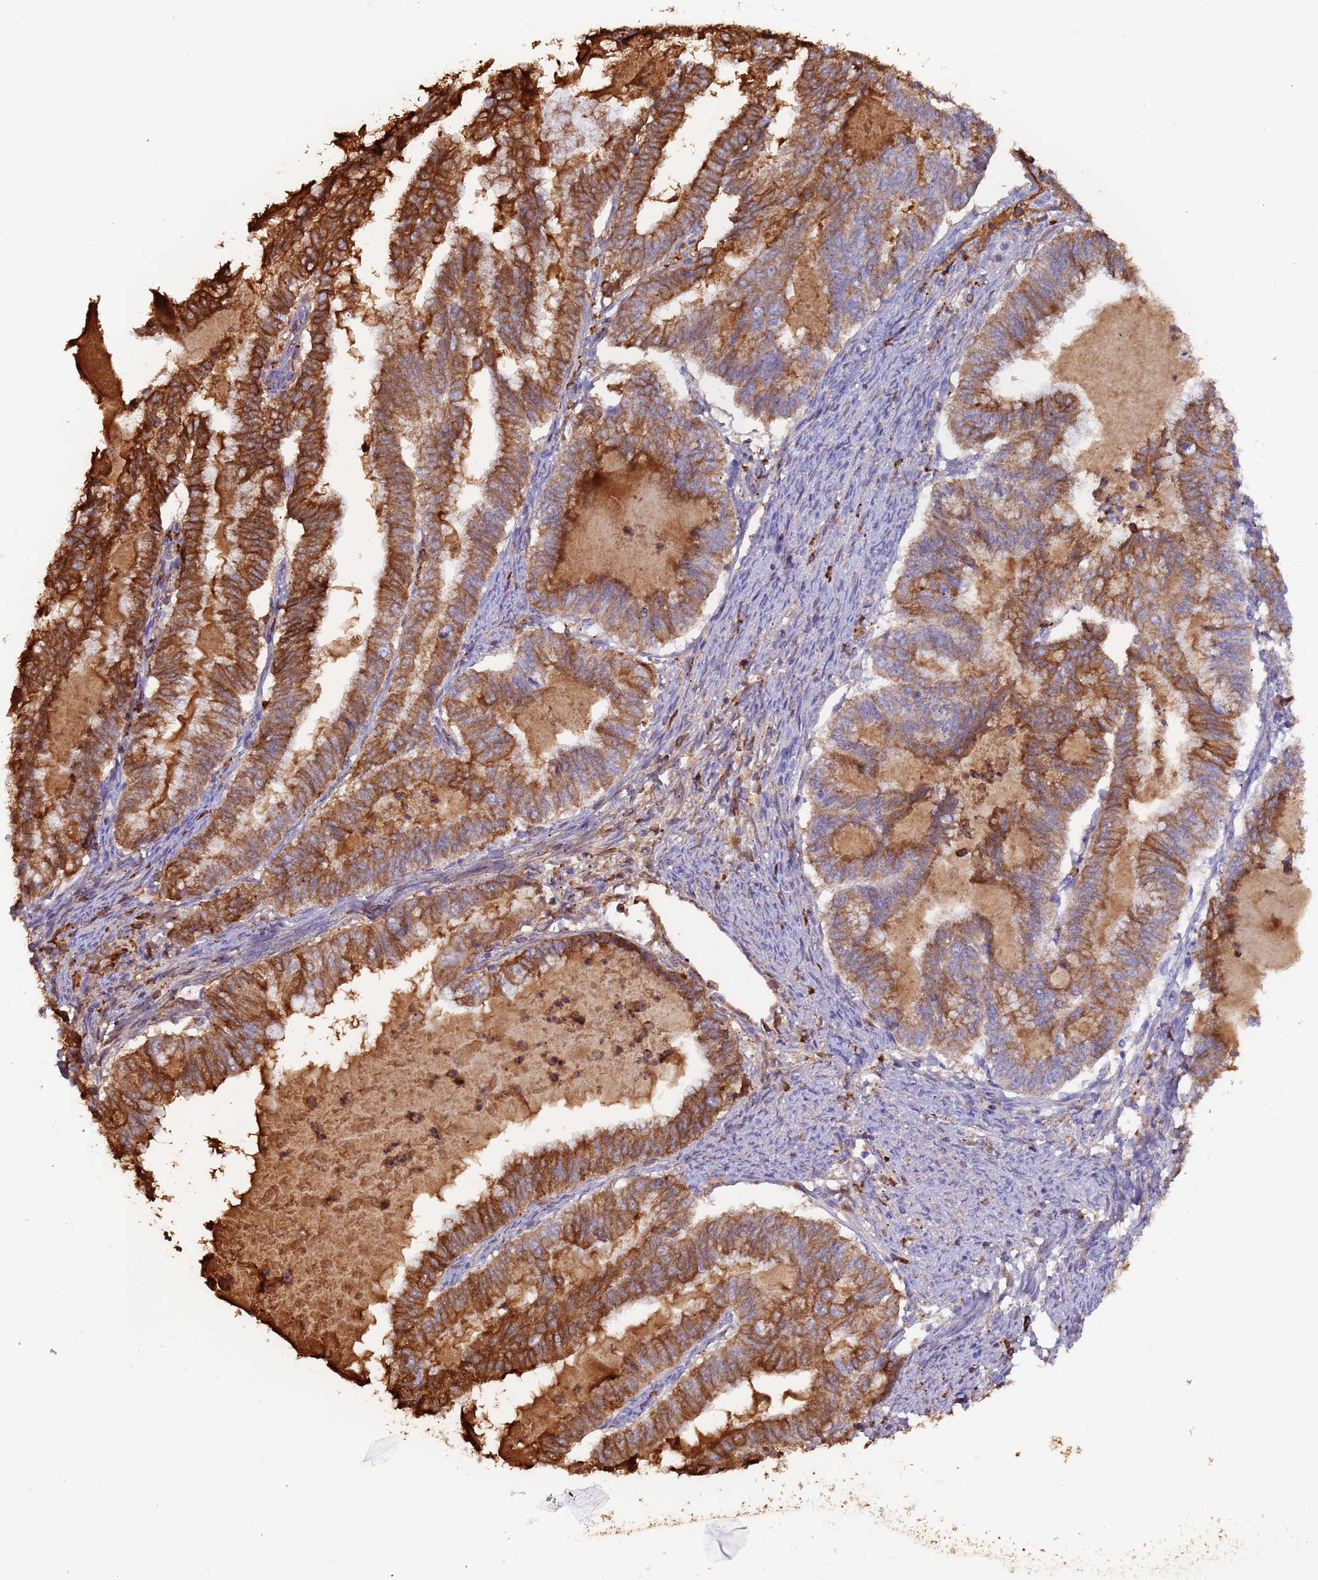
{"staining": {"intensity": "strong", "quantity": ">75%", "location": "cytoplasmic/membranous"}, "tissue": "endometrial cancer", "cell_type": "Tumor cells", "image_type": "cancer", "snomed": [{"axis": "morphology", "description": "Adenocarcinoma, NOS"}, {"axis": "topography", "description": "Endometrium"}], "caption": "A micrograph showing strong cytoplasmic/membranous staining in approximately >75% of tumor cells in adenocarcinoma (endometrial), as visualized by brown immunohistochemical staining.", "gene": "CYSLTR2", "patient": {"sex": "female", "age": 79}}